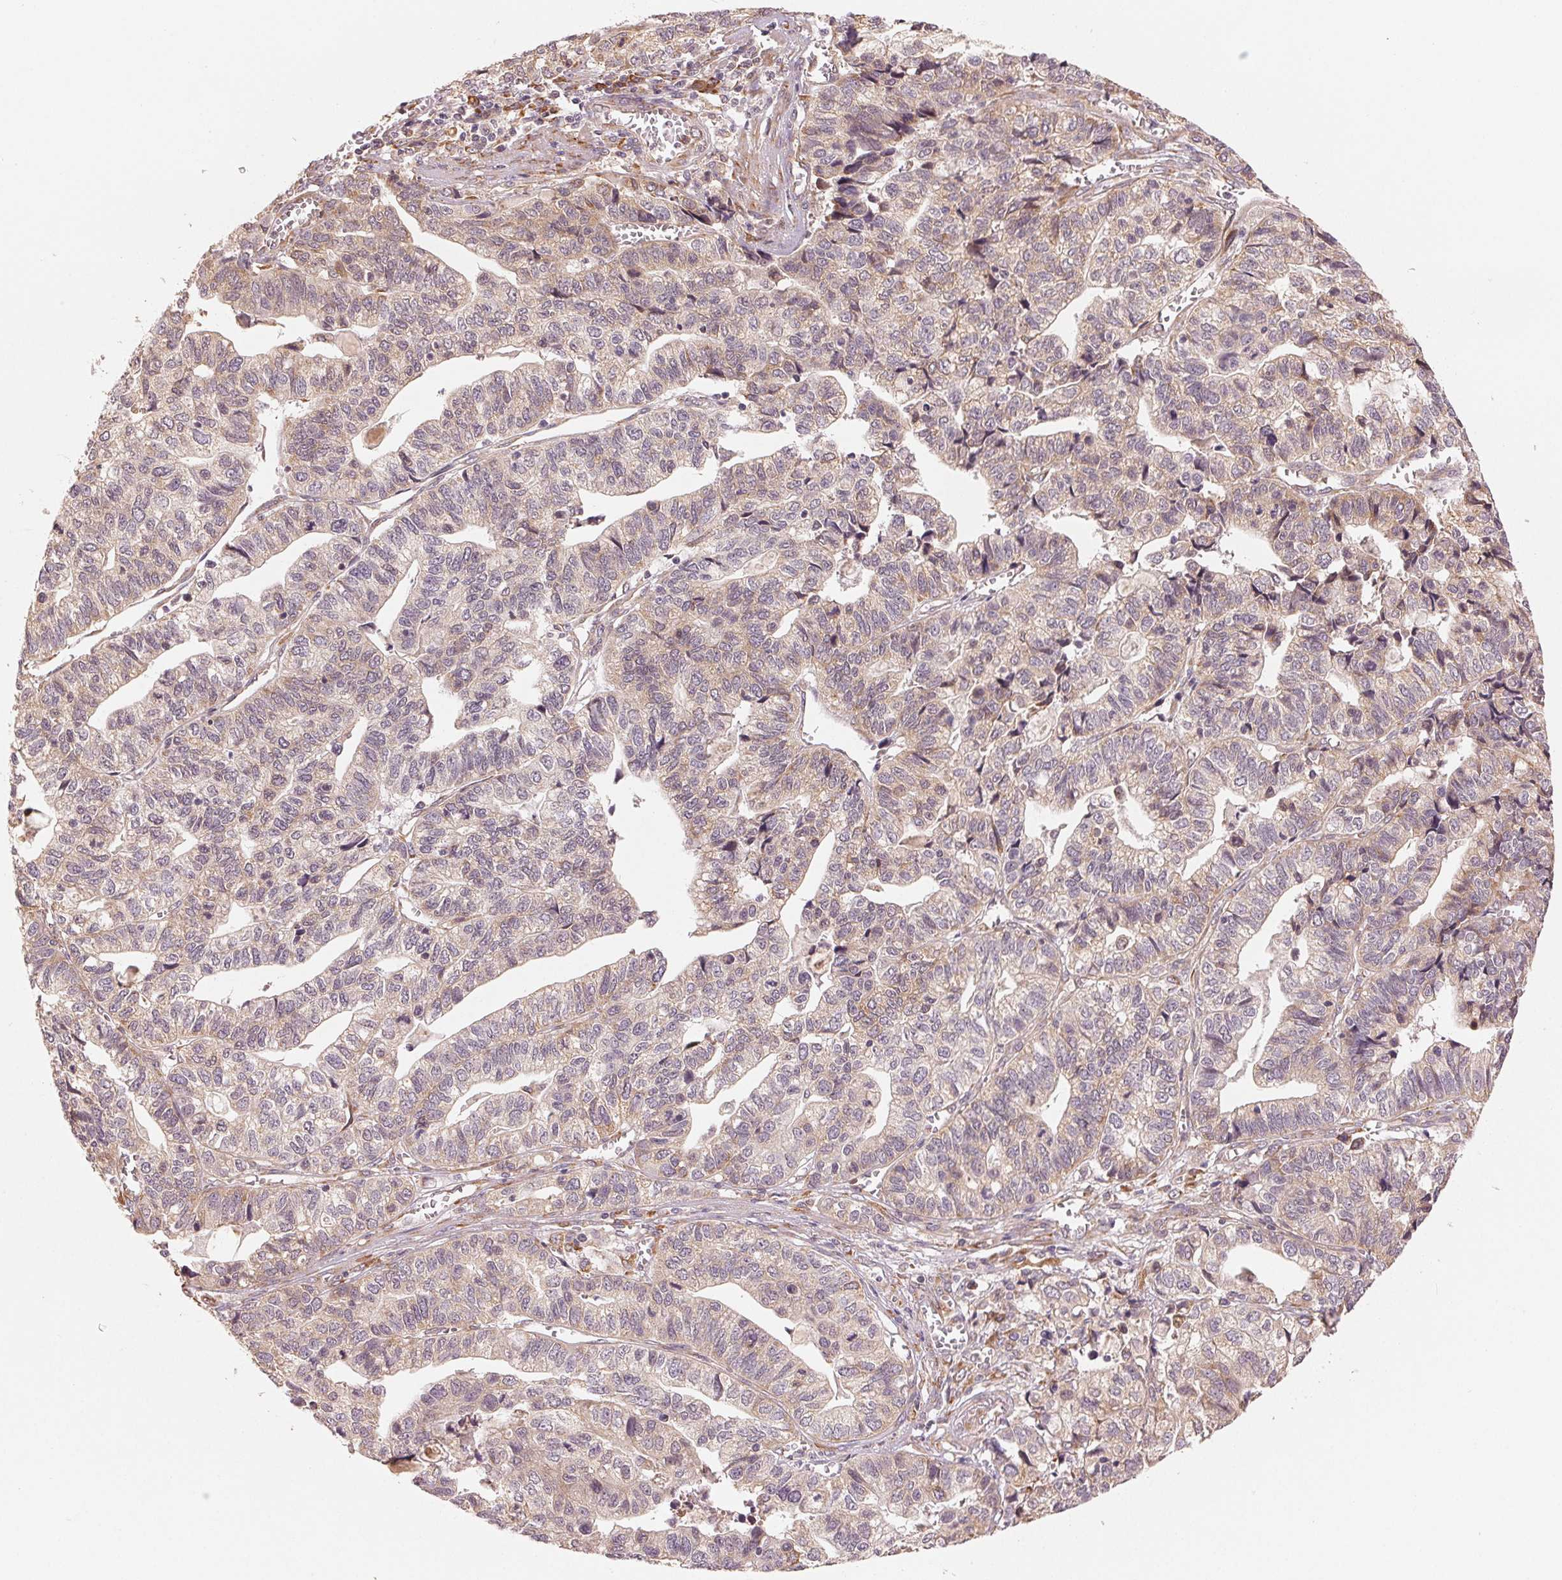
{"staining": {"intensity": "weak", "quantity": ">75%", "location": "cytoplasmic/membranous"}, "tissue": "stomach cancer", "cell_type": "Tumor cells", "image_type": "cancer", "snomed": [{"axis": "morphology", "description": "Adenocarcinoma, NOS"}, {"axis": "topography", "description": "Stomach, upper"}], "caption": "A high-resolution photomicrograph shows IHC staining of adenocarcinoma (stomach), which shows weak cytoplasmic/membranous expression in about >75% of tumor cells.", "gene": "SLC20A1", "patient": {"sex": "female", "age": 67}}